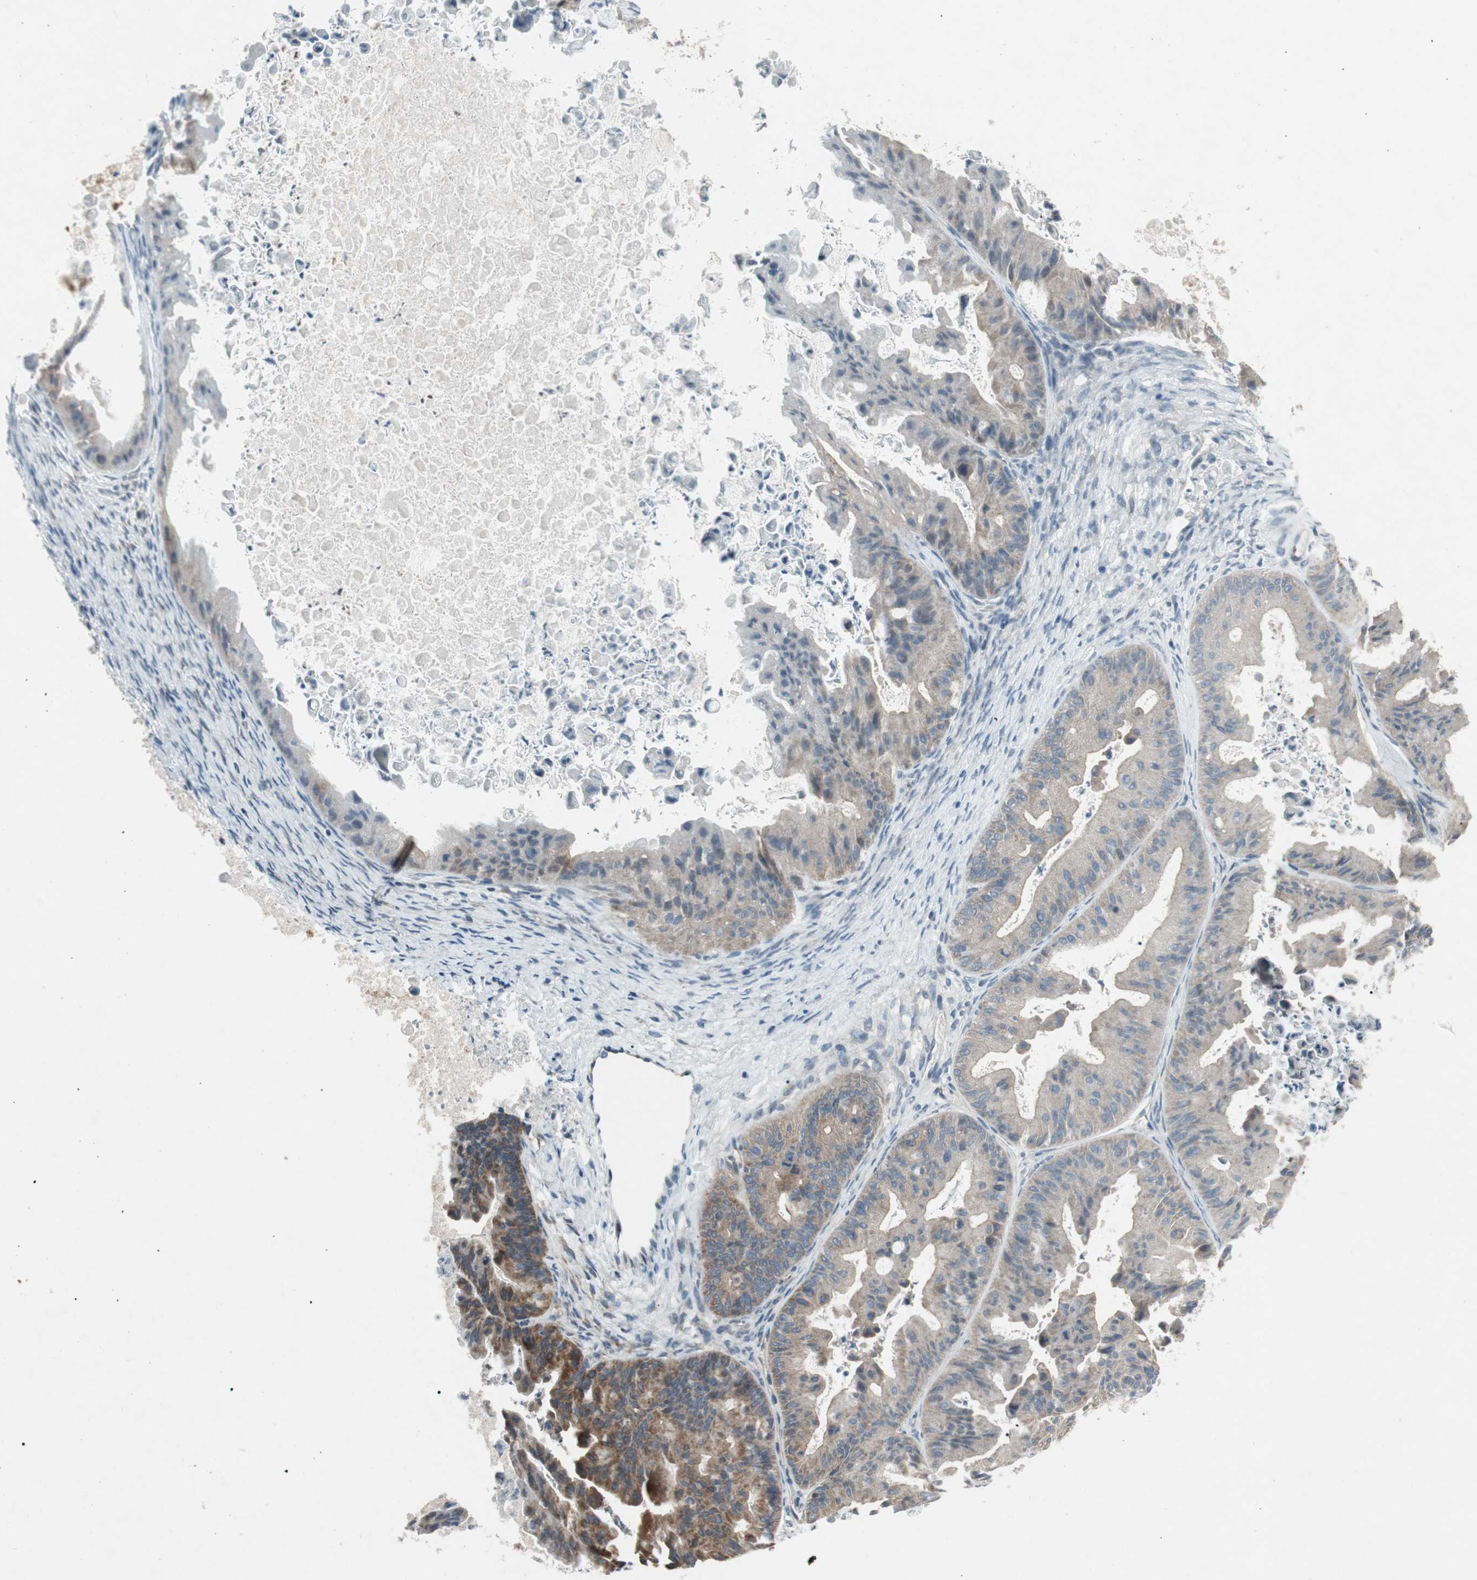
{"staining": {"intensity": "moderate", "quantity": "<25%", "location": "cytoplasmic/membranous"}, "tissue": "ovarian cancer", "cell_type": "Tumor cells", "image_type": "cancer", "snomed": [{"axis": "morphology", "description": "Cystadenocarcinoma, mucinous, NOS"}, {"axis": "topography", "description": "Ovary"}], "caption": "Approximately <25% of tumor cells in human ovarian cancer (mucinous cystadenocarcinoma) show moderate cytoplasmic/membranous protein positivity as visualized by brown immunohistochemical staining.", "gene": "PANK2", "patient": {"sex": "female", "age": 37}}